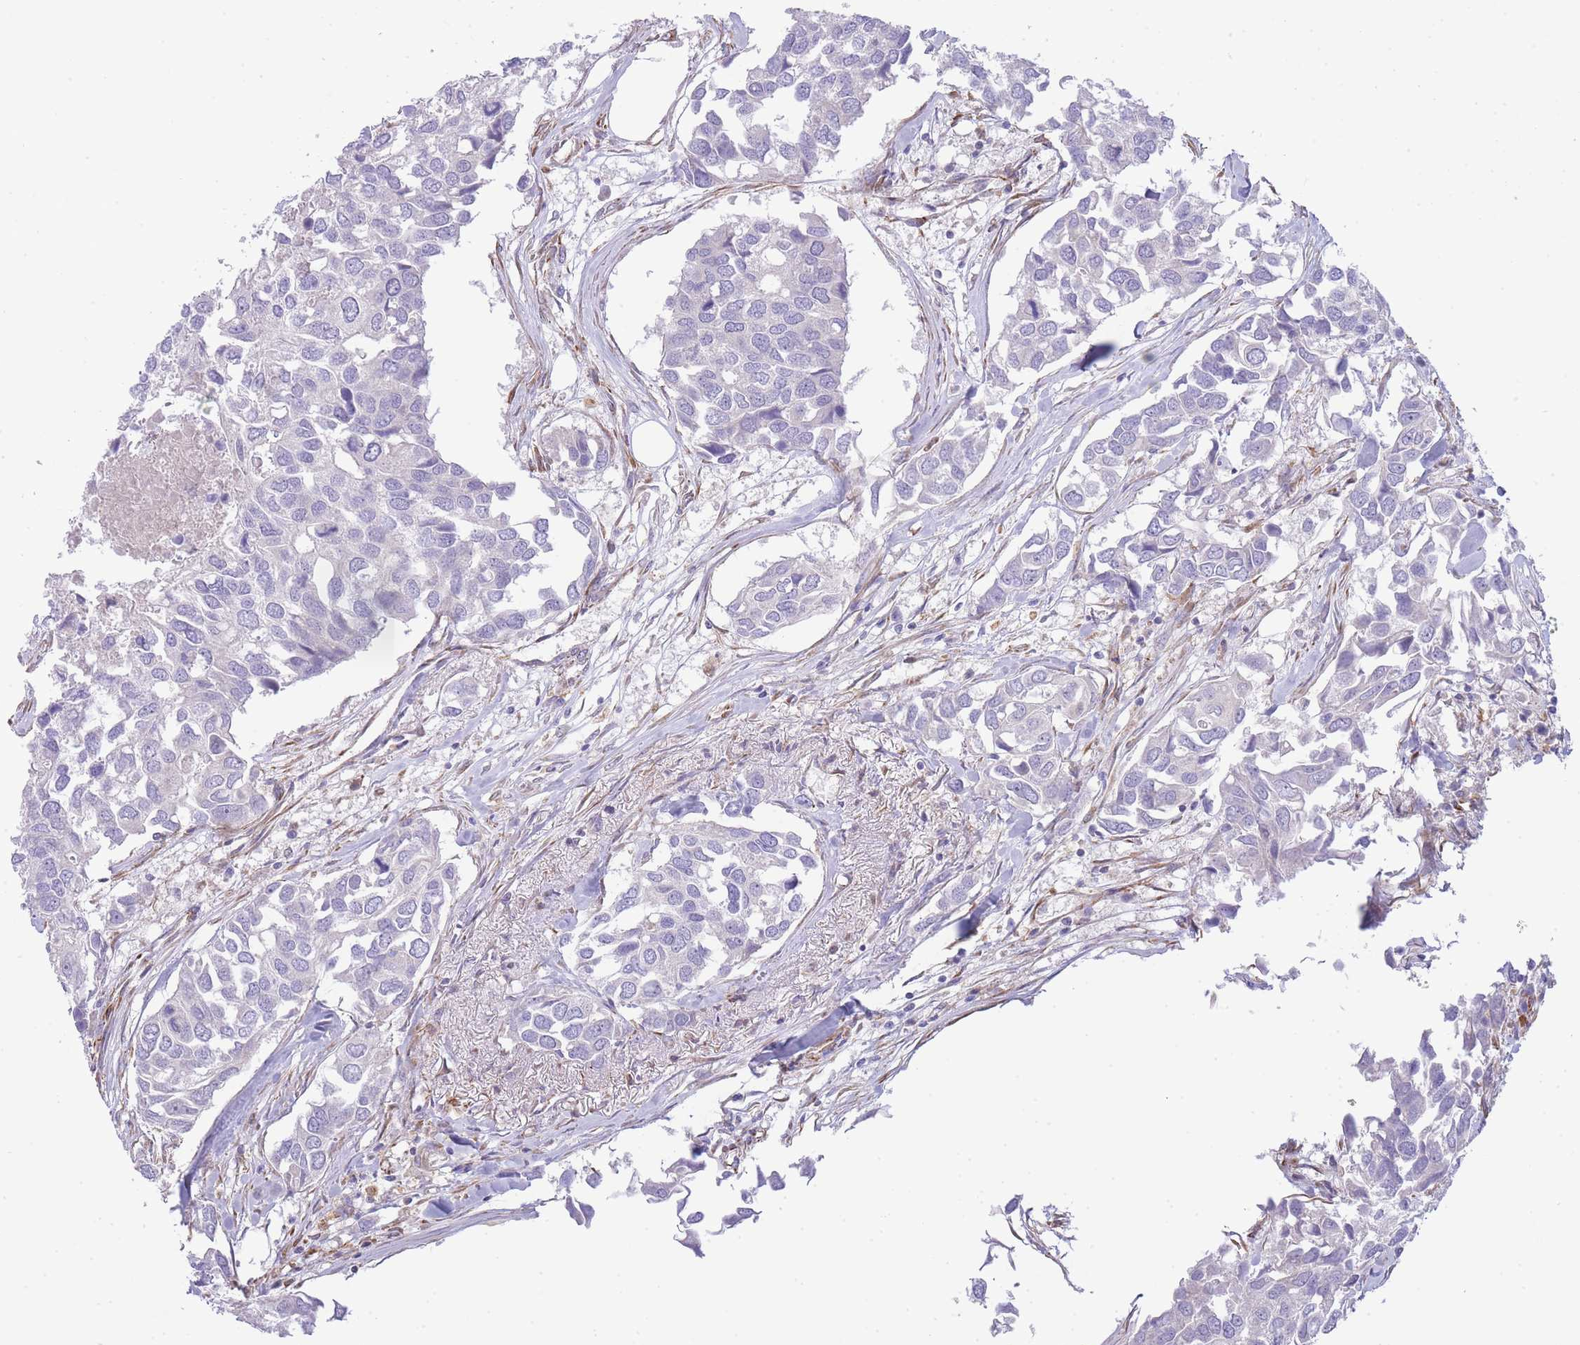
{"staining": {"intensity": "negative", "quantity": "none", "location": "none"}, "tissue": "breast cancer", "cell_type": "Tumor cells", "image_type": "cancer", "snomed": [{"axis": "morphology", "description": "Duct carcinoma"}, {"axis": "topography", "description": "Breast"}], "caption": "Breast cancer was stained to show a protein in brown. There is no significant positivity in tumor cells. Nuclei are stained in blue.", "gene": "ECPAS", "patient": {"sex": "female", "age": 83}}